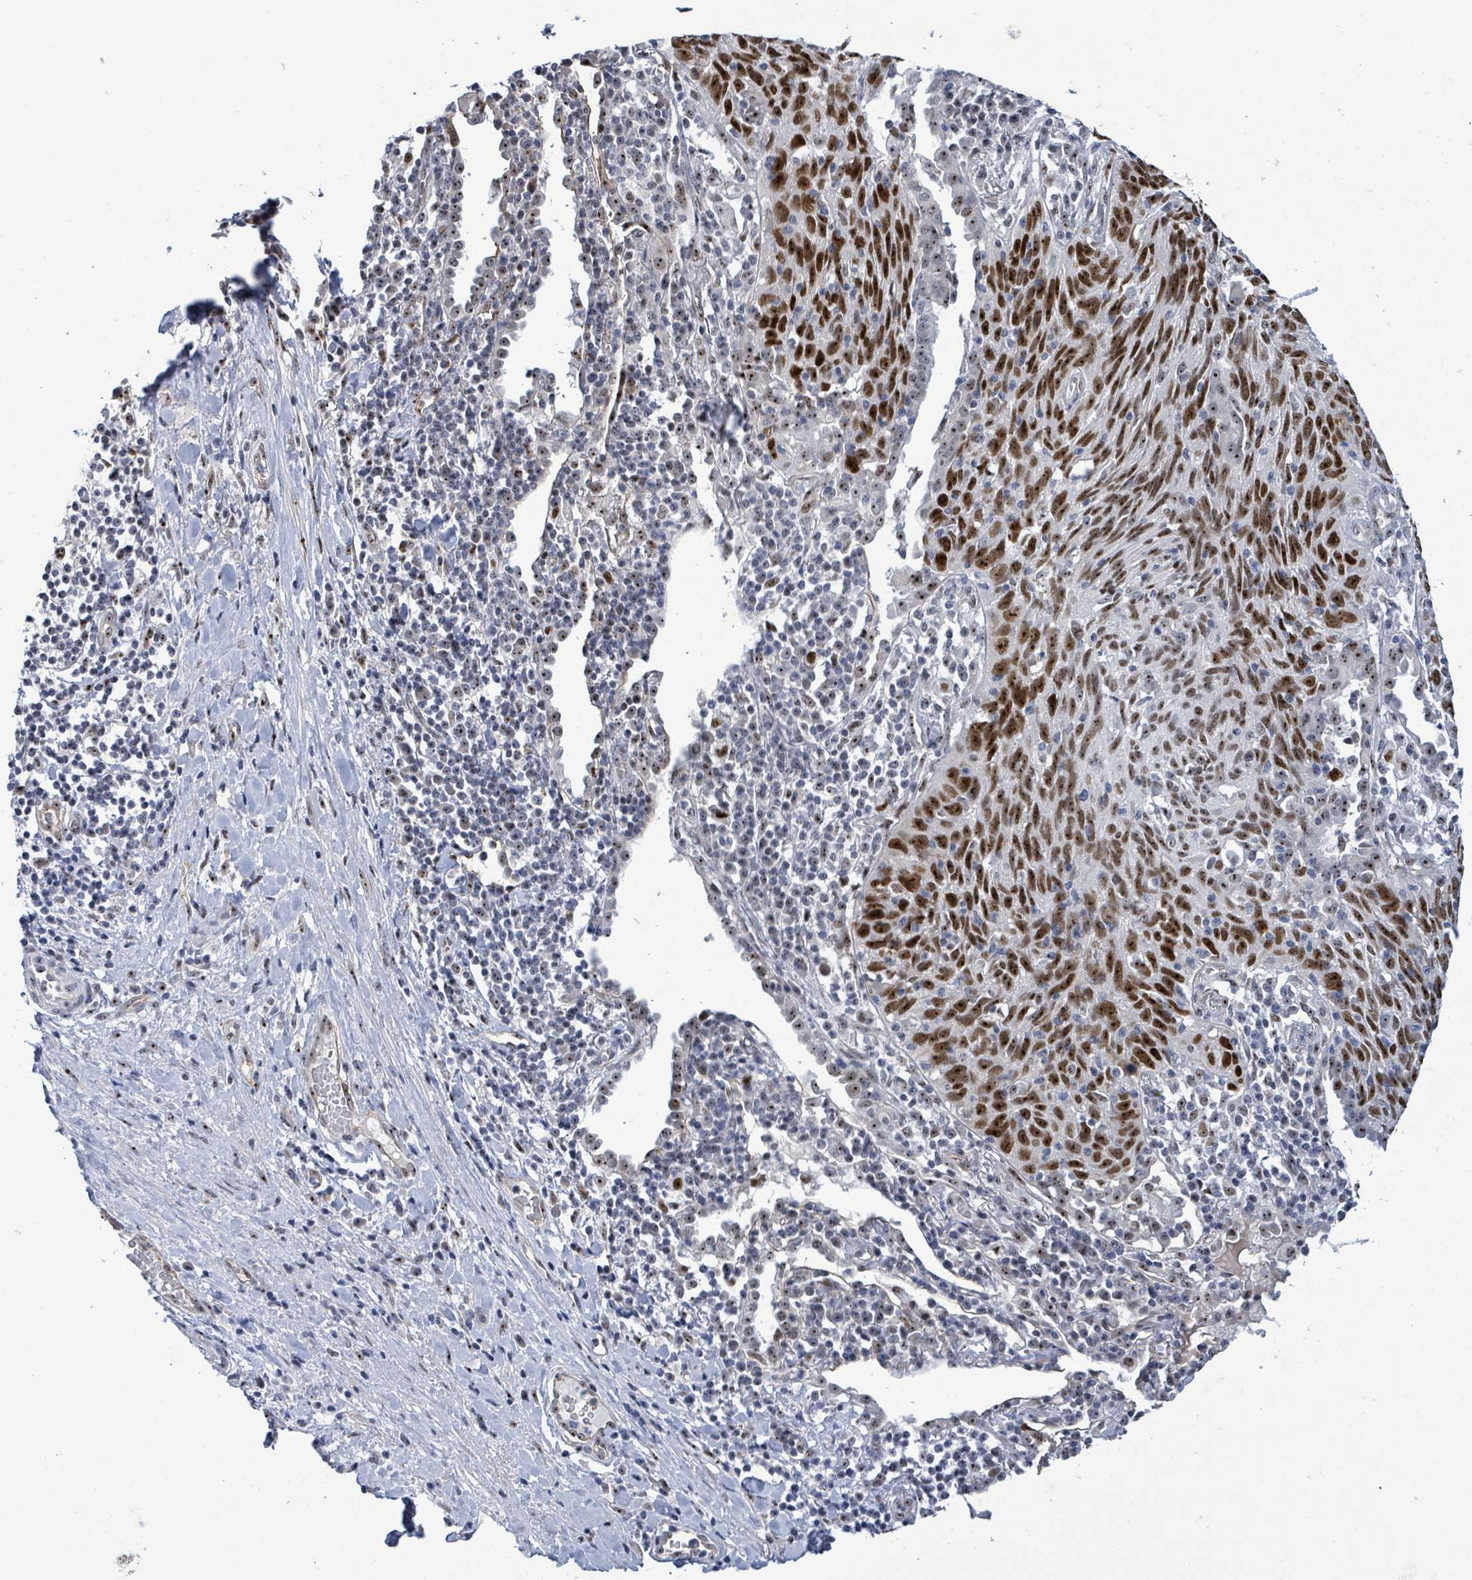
{"staining": {"intensity": "strong", "quantity": ">75%", "location": "nuclear"}, "tissue": "lung cancer", "cell_type": "Tumor cells", "image_type": "cancer", "snomed": [{"axis": "morphology", "description": "Squamous cell carcinoma, NOS"}, {"axis": "topography", "description": "Lung"}], "caption": "Immunohistochemical staining of lung squamous cell carcinoma reveals strong nuclear protein staining in approximately >75% of tumor cells. The staining was performed using DAB to visualize the protein expression in brown, while the nuclei were stained in blue with hematoxylin (Magnification: 20x).", "gene": "RRN3", "patient": {"sex": "female", "age": 66}}